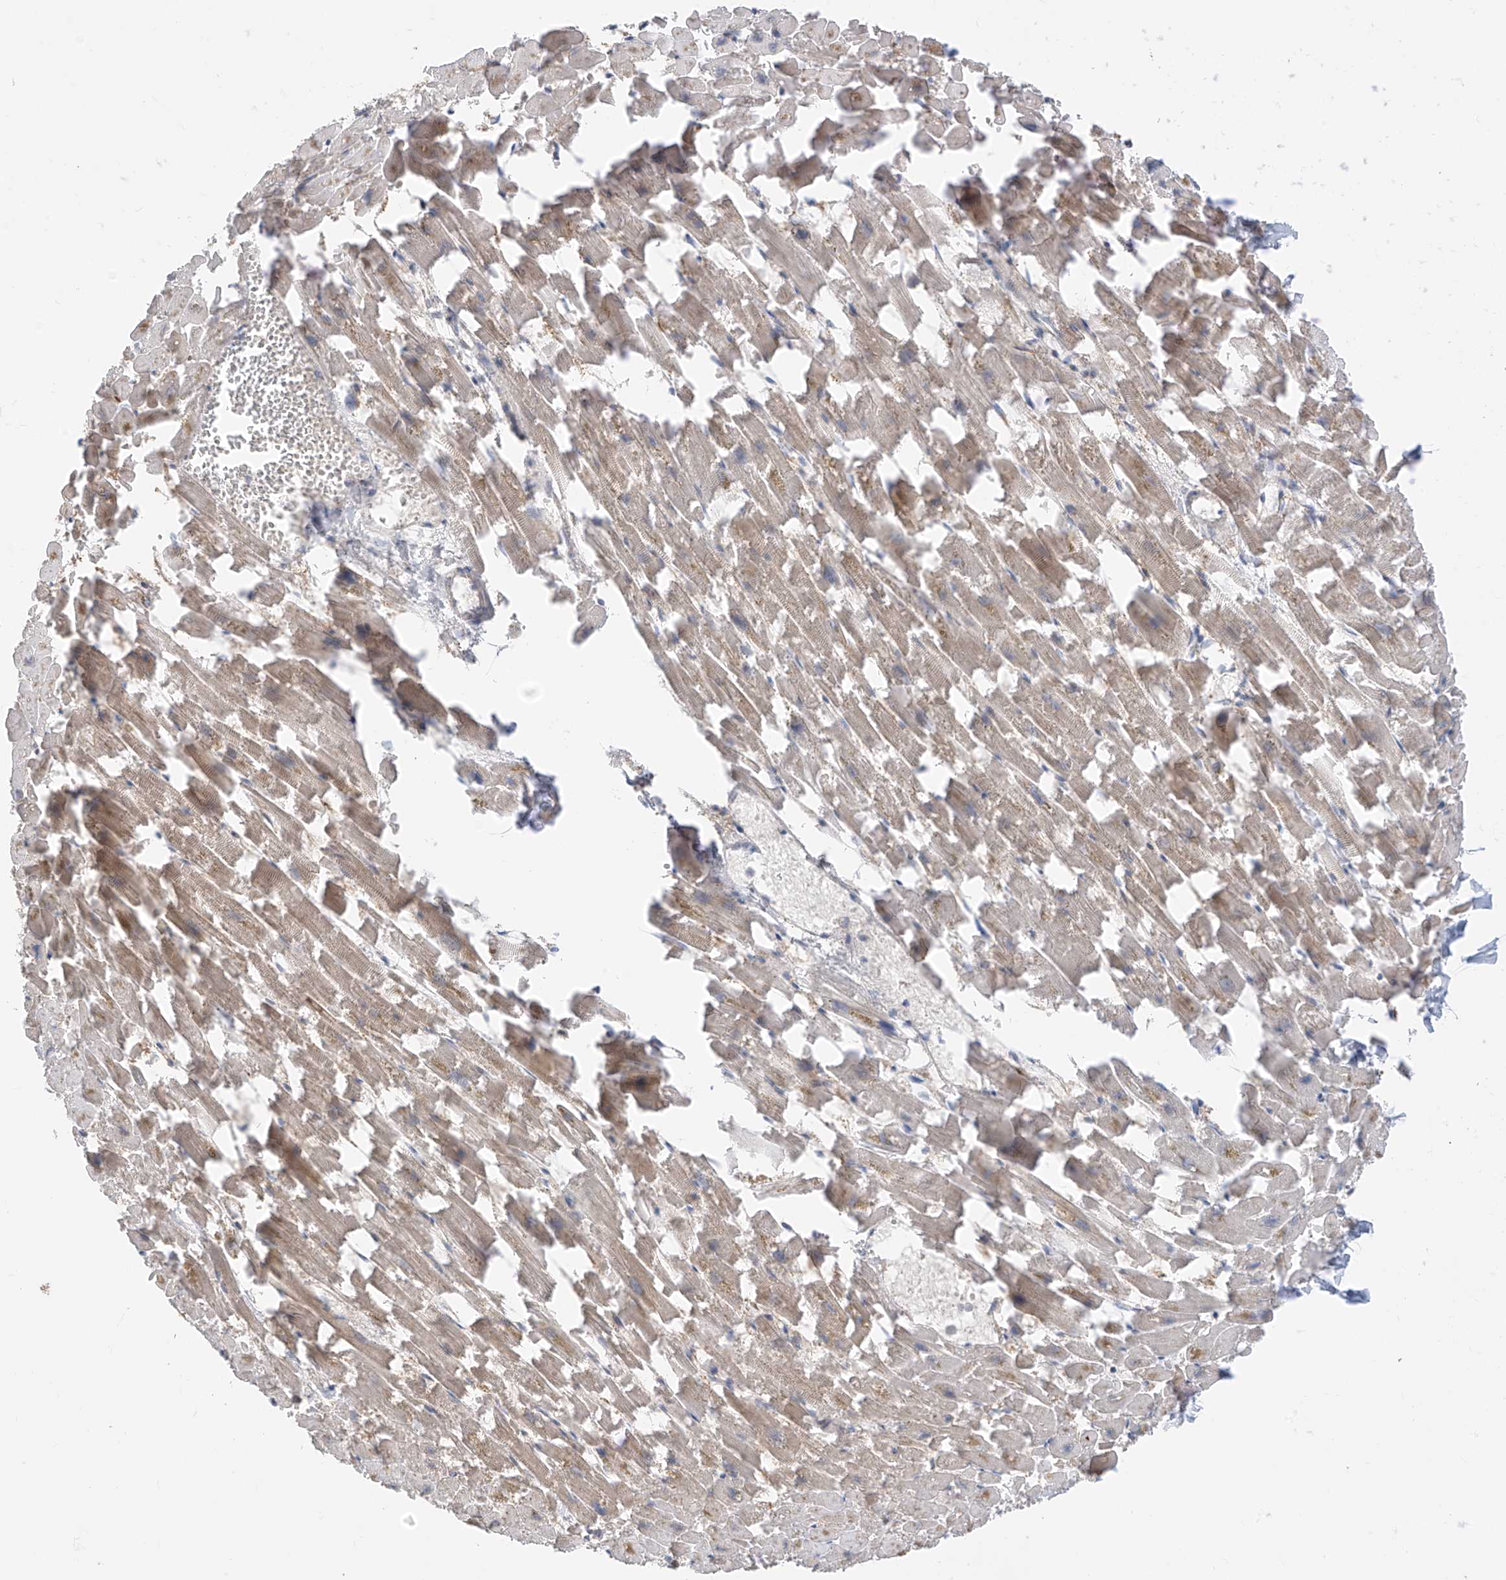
{"staining": {"intensity": "moderate", "quantity": ">75%", "location": "cytoplasmic/membranous"}, "tissue": "heart muscle", "cell_type": "Cardiomyocytes", "image_type": "normal", "snomed": [{"axis": "morphology", "description": "Normal tissue, NOS"}, {"axis": "topography", "description": "Heart"}], "caption": "Immunohistochemical staining of unremarkable heart muscle shows moderate cytoplasmic/membranous protein staining in about >75% of cardiomyocytes.", "gene": "TTC38", "patient": {"sex": "female", "age": 64}}